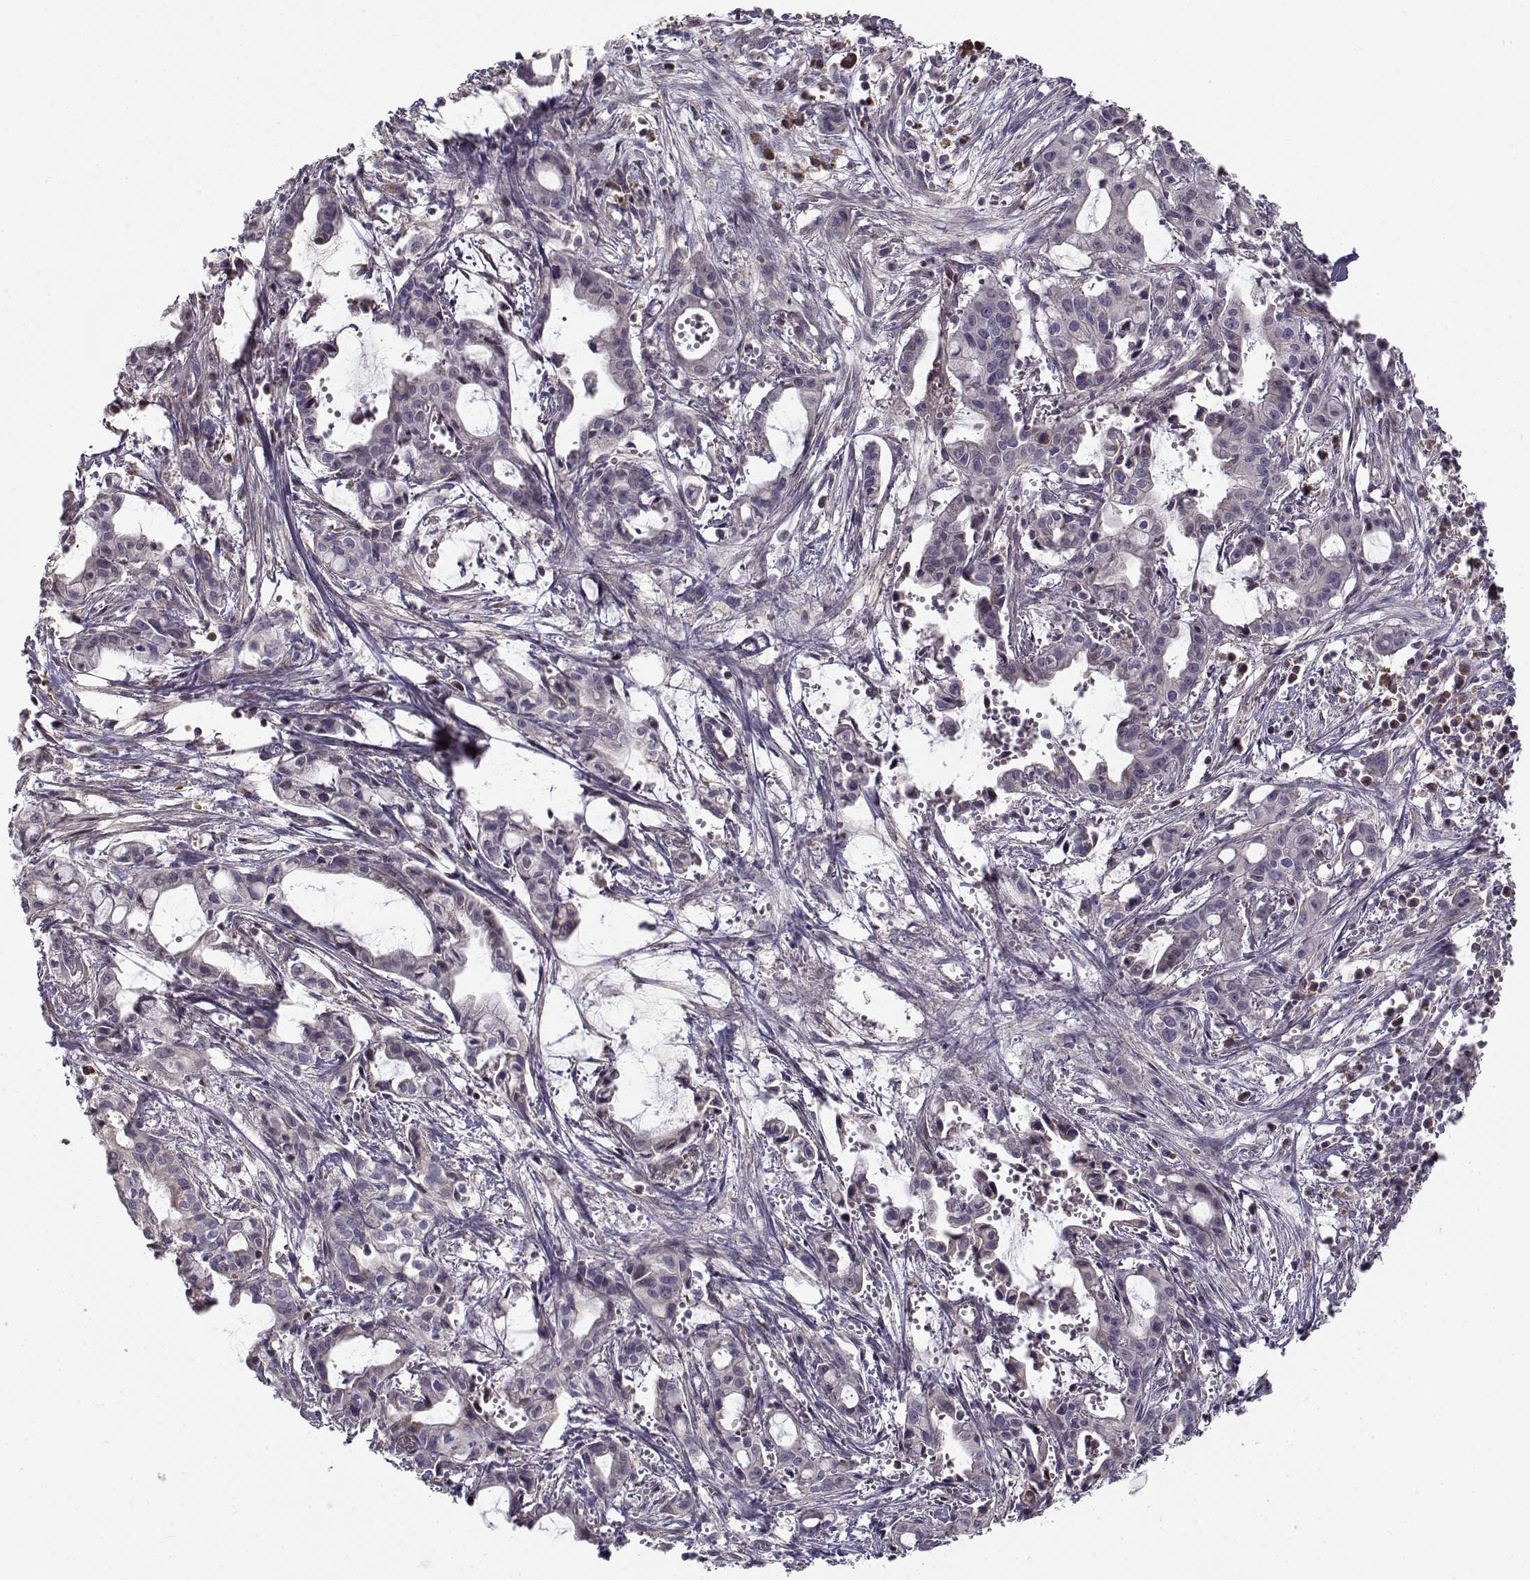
{"staining": {"intensity": "negative", "quantity": "none", "location": "none"}, "tissue": "pancreatic cancer", "cell_type": "Tumor cells", "image_type": "cancer", "snomed": [{"axis": "morphology", "description": "Adenocarcinoma, NOS"}, {"axis": "topography", "description": "Pancreas"}], "caption": "Immunohistochemistry of adenocarcinoma (pancreatic) reveals no expression in tumor cells.", "gene": "ENTPD8", "patient": {"sex": "male", "age": 48}}